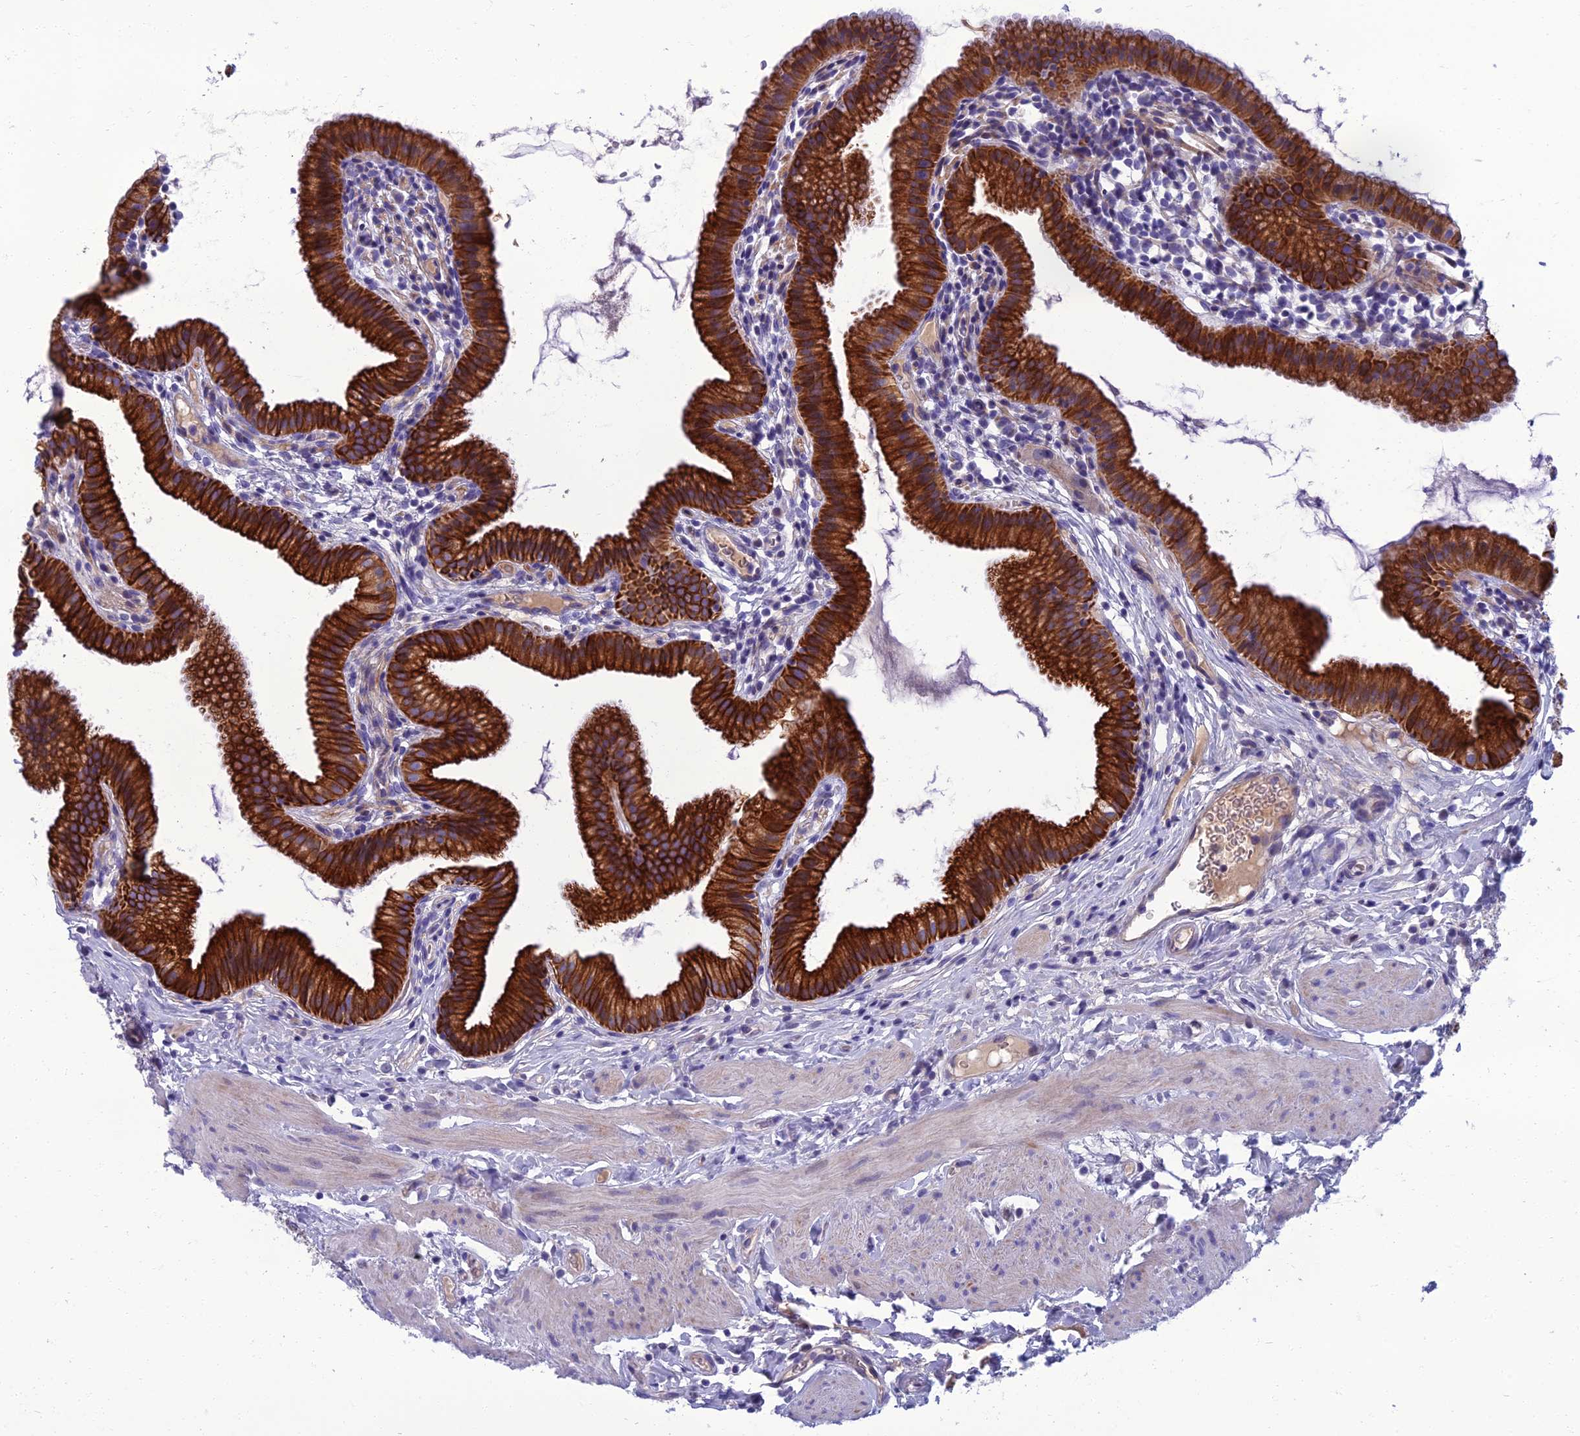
{"staining": {"intensity": "strong", "quantity": ">75%", "location": "cytoplasmic/membranous"}, "tissue": "gallbladder", "cell_type": "Glandular cells", "image_type": "normal", "snomed": [{"axis": "morphology", "description": "Normal tissue, NOS"}, {"axis": "topography", "description": "Gallbladder"}], "caption": "High-magnification brightfield microscopy of unremarkable gallbladder stained with DAB (brown) and counterstained with hematoxylin (blue). glandular cells exhibit strong cytoplasmic/membranous staining is present in approximately>75% of cells. The protein of interest is stained brown, and the nuclei are stained in blue (DAB (3,3'-diaminobenzidine) IHC with brightfield microscopy, high magnification).", "gene": "SPTLC3", "patient": {"sex": "female", "age": 46}}